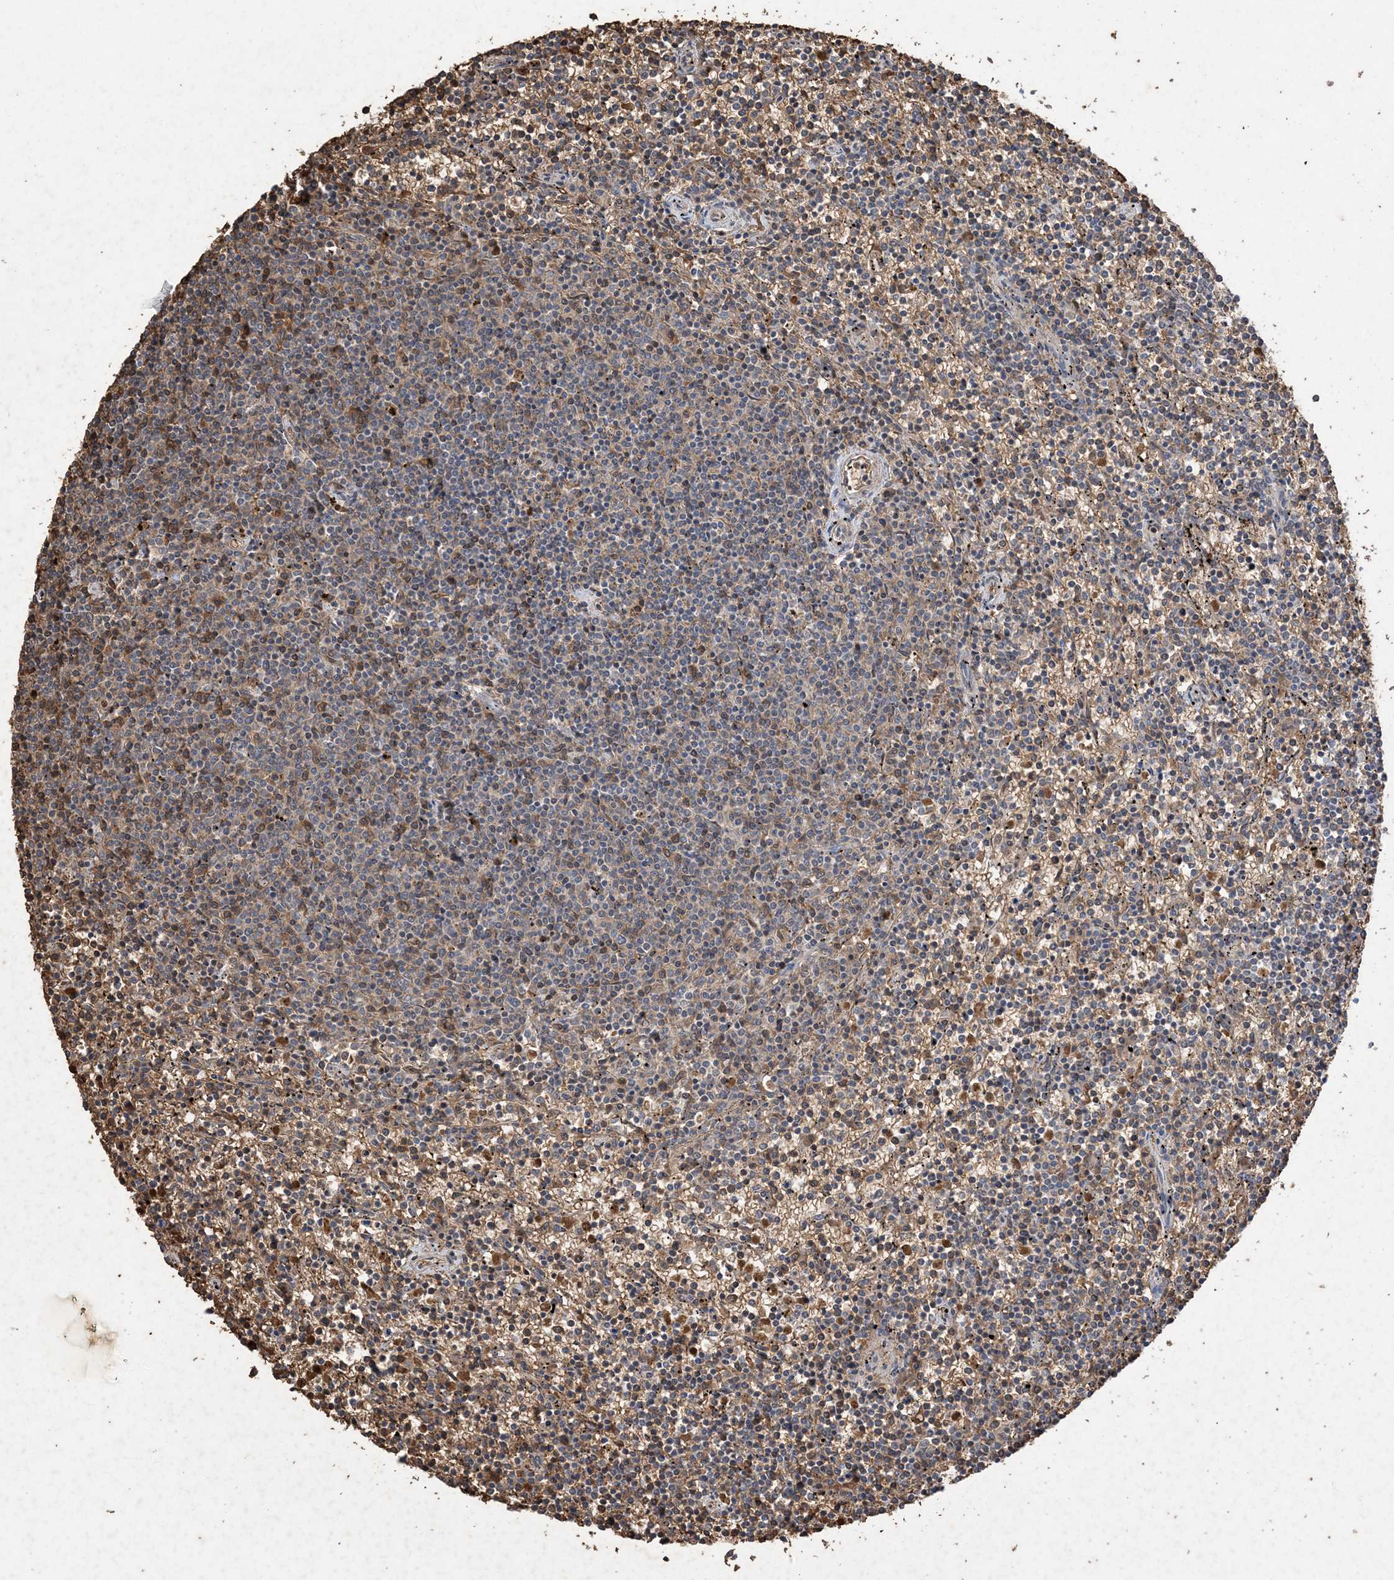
{"staining": {"intensity": "weak", "quantity": "<25%", "location": "cytoplasmic/membranous"}, "tissue": "lymphoma", "cell_type": "Tumor cells", "image_type": "cancer", "snomed": [{"axis": "morphology", "description": "Malignant lymphoma, non-Hodgkin's type, Low grade"}, {"axis": "topography", "description": "Spleen"}], "caption": "Photomicrograph shows no protein expression in tumor cells of lymphoma tissue.", "gene": "HPS4", "patient": {"sex": "female", "age": 50}}